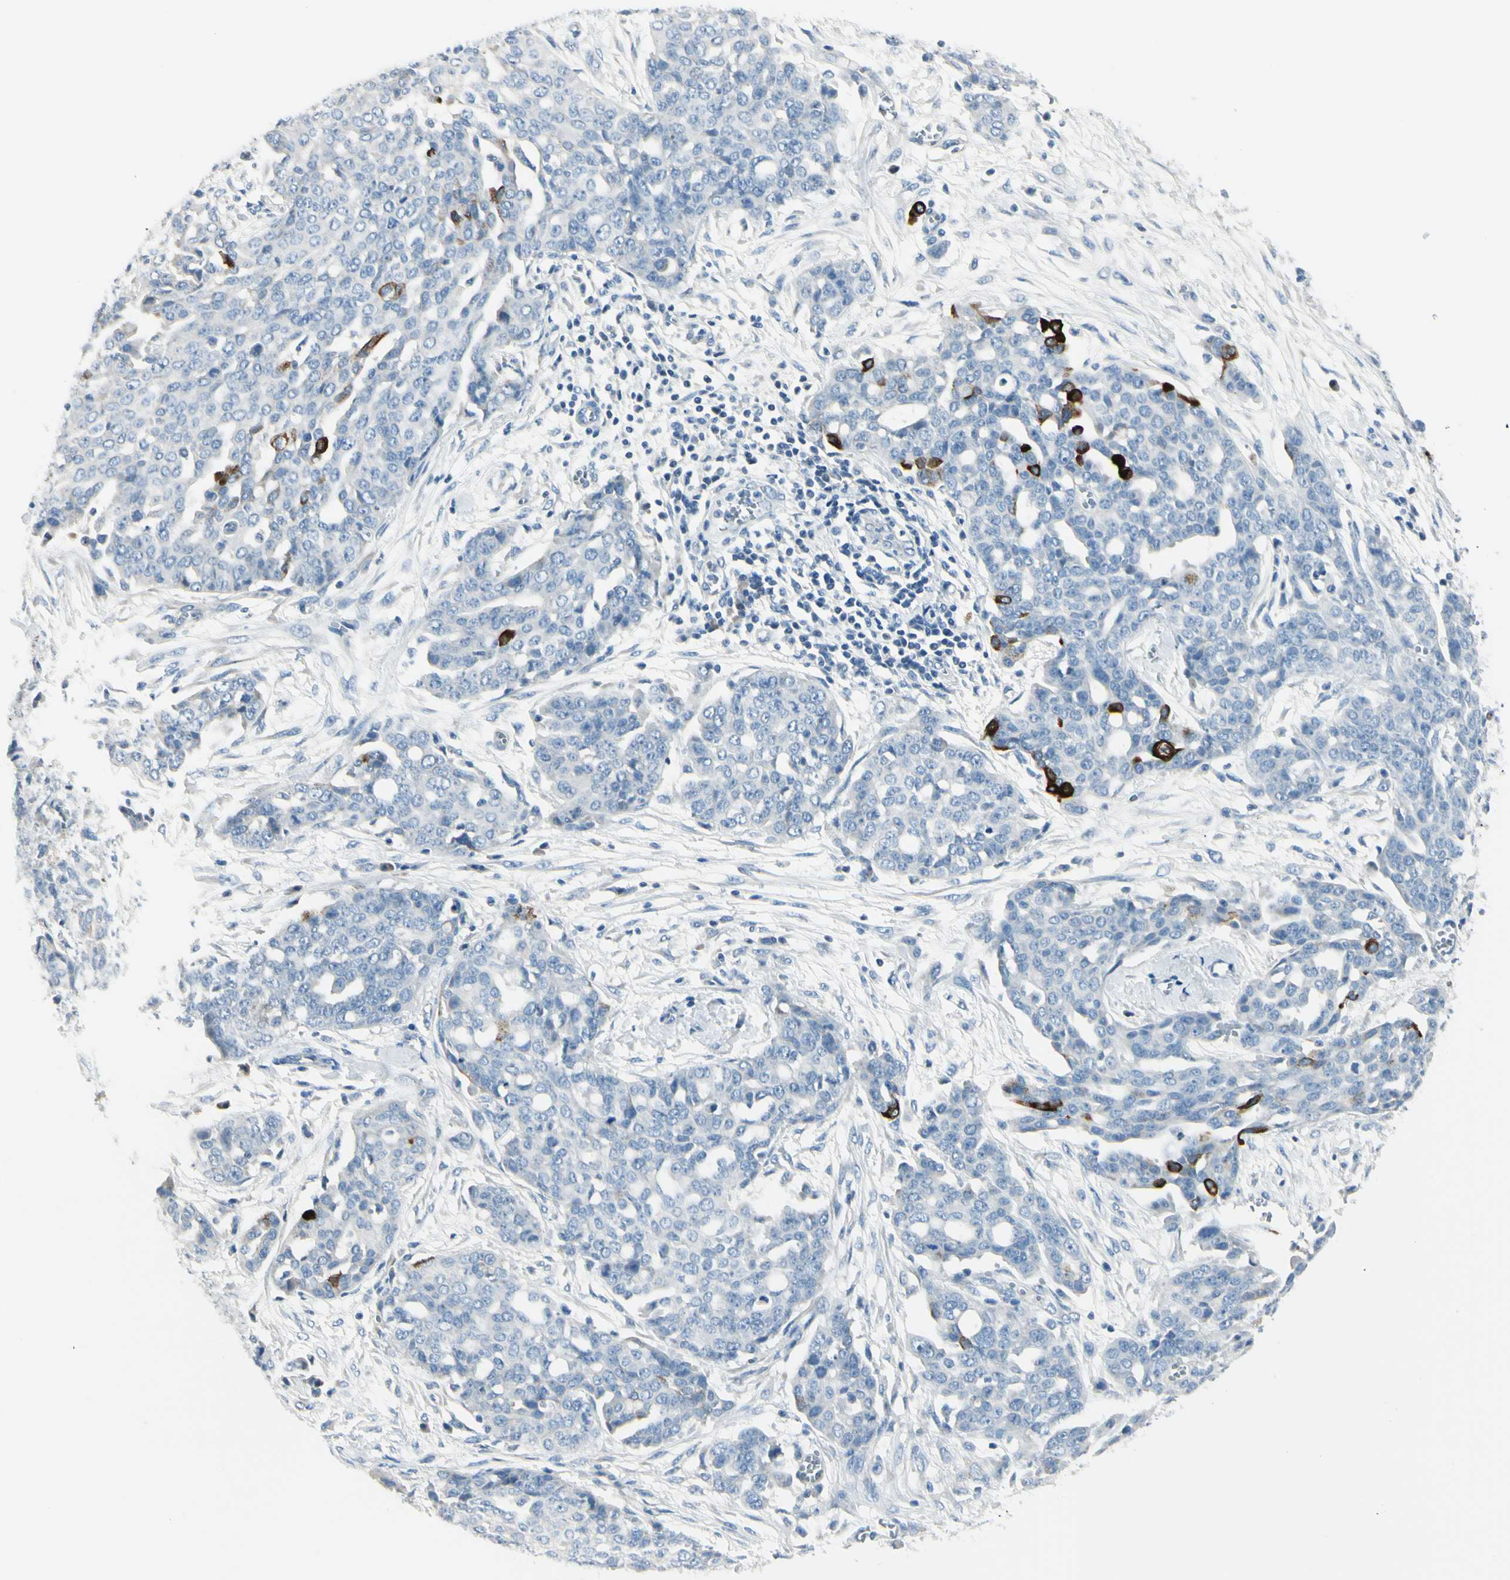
{"staining": {"intensity": "strong", "quantity": "<25%", "location": "cytoplasmic/membranous"}, "tissue": "ovarian cancer", "cell_type": "Tumor cells", "image_type": "cancer", "snomed": [{"axis": "morphology", "description": "Cystadenocarcinoma, serous, NOS"}, {"axis": "topography", "description": "Soft tissue"}, {"axis": "topography", "description": "Ovary"}], "caption": "Immunohistochemistry micrograph of ovarian serous cystadenocarcinoma stained for a protein (brown), which displays medium levels of strong cytoplasmic/membranous staining in about <25% of tumor cells.", "gene": "DLG4", "patient": {"sex": "female", "age": 57}}